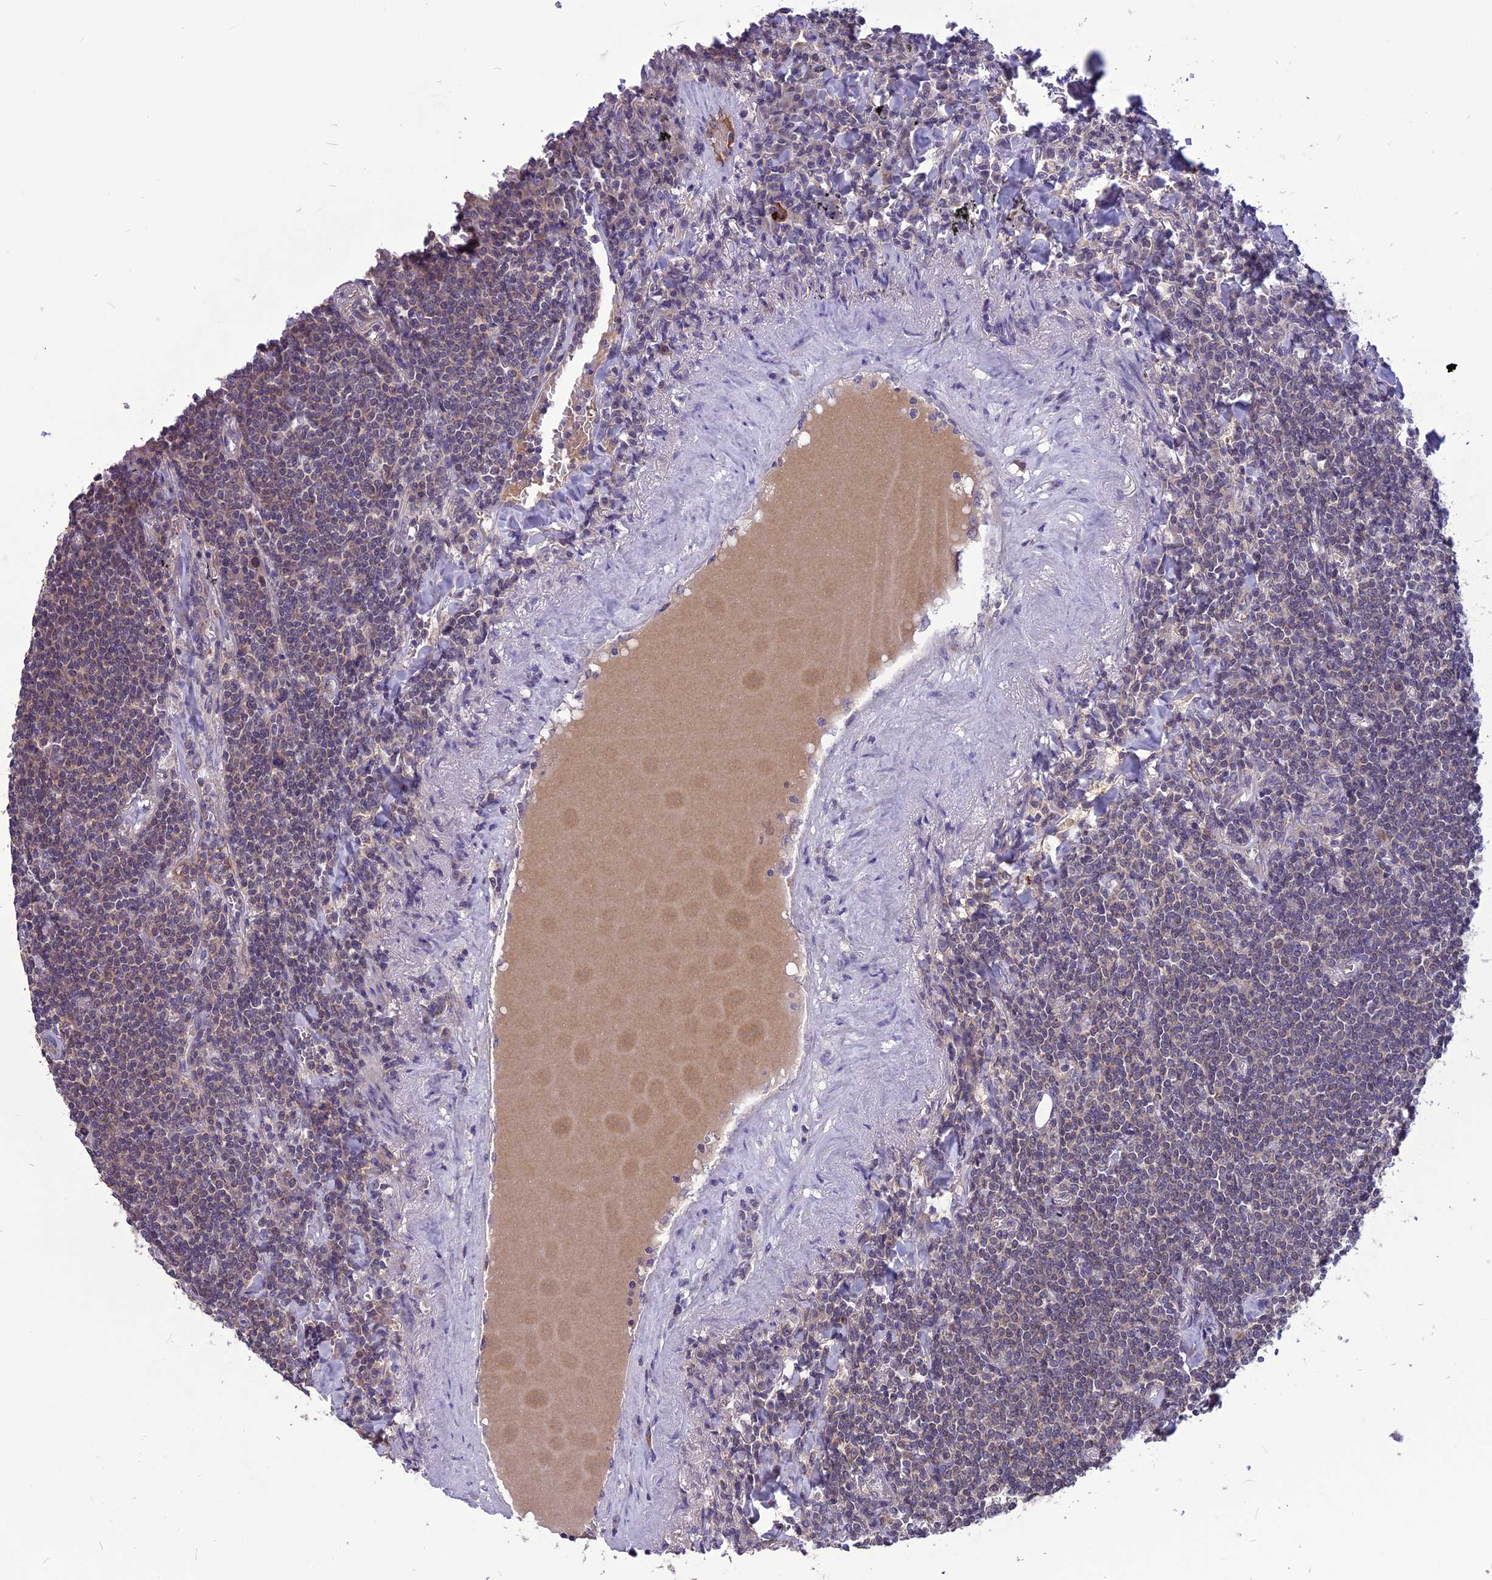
{"staining": {"intensity": "negative", "quantity": "none", "location": "none"}, "tissue": "lymphoma", "cell_type": "Tumor cells", "image_type": "cancer", "snomed": [{"axis": "morphology", "description": "Malignant lymphoma, non-Hodgkin's type, Low grade"}, {"axis": "topography", "description": "Lung"}], "caption": "The image shows no significant positivity in tumor cells of lymphoma.", "gene": "PSMF1", "patient": {"sex": "female", "age": 71}}